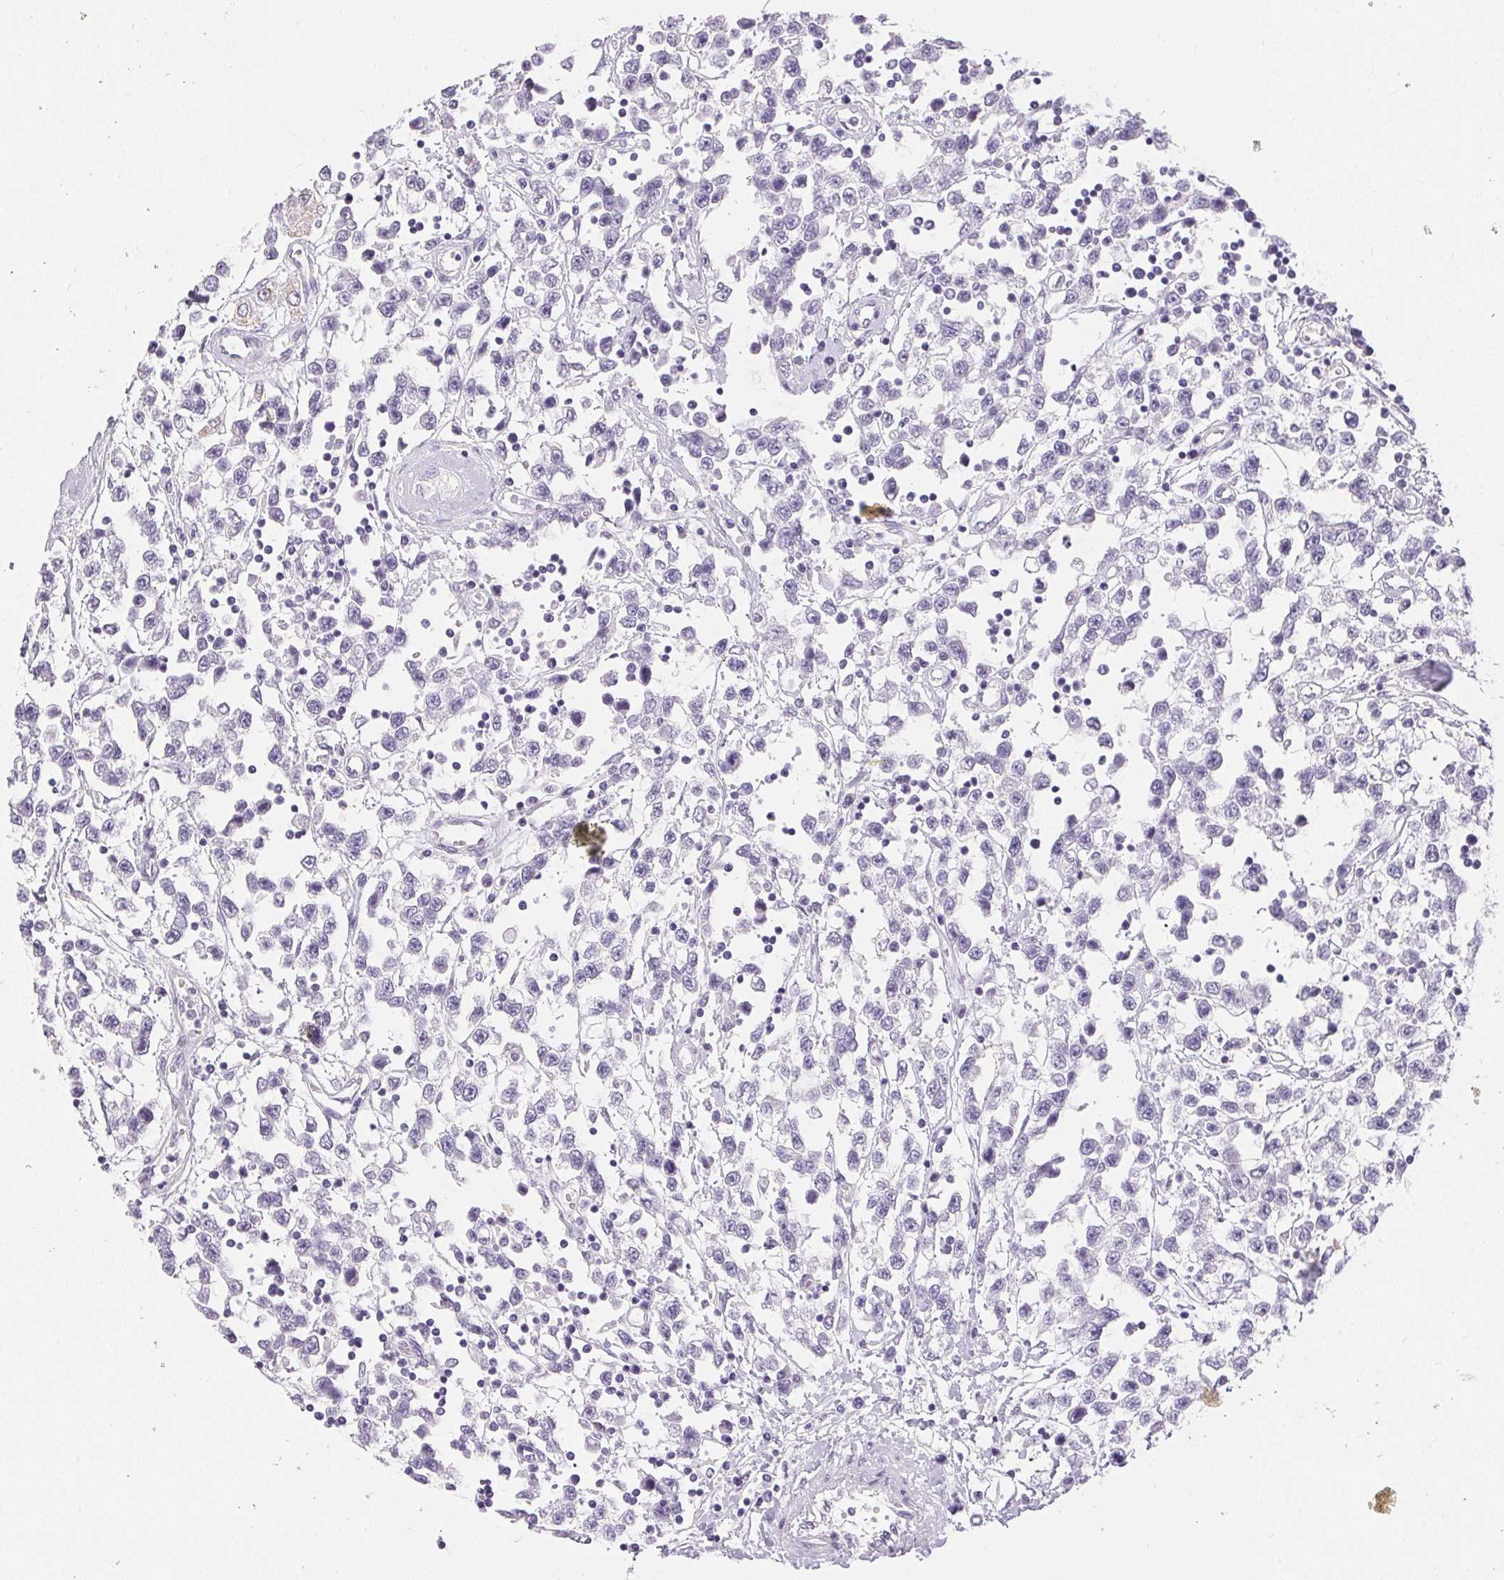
{"staining": {"intensity": "negative", "quantity": "none", "location": "none"}, "tissue": "testis cancer", "cell_type": "Tumor cells", "image_type": "cancer", "snomed": [{"axis": "morphology", "description": "Seminoma, NOS"}, {"axis": "topography", "description": "Testis"}], "caption": "The IHC photomicrograph has no significant positivity in tumor cells of seminoma (testis) tissue.", "gene": "GBP6", "patient": {"sex": "male", "age": 34}}